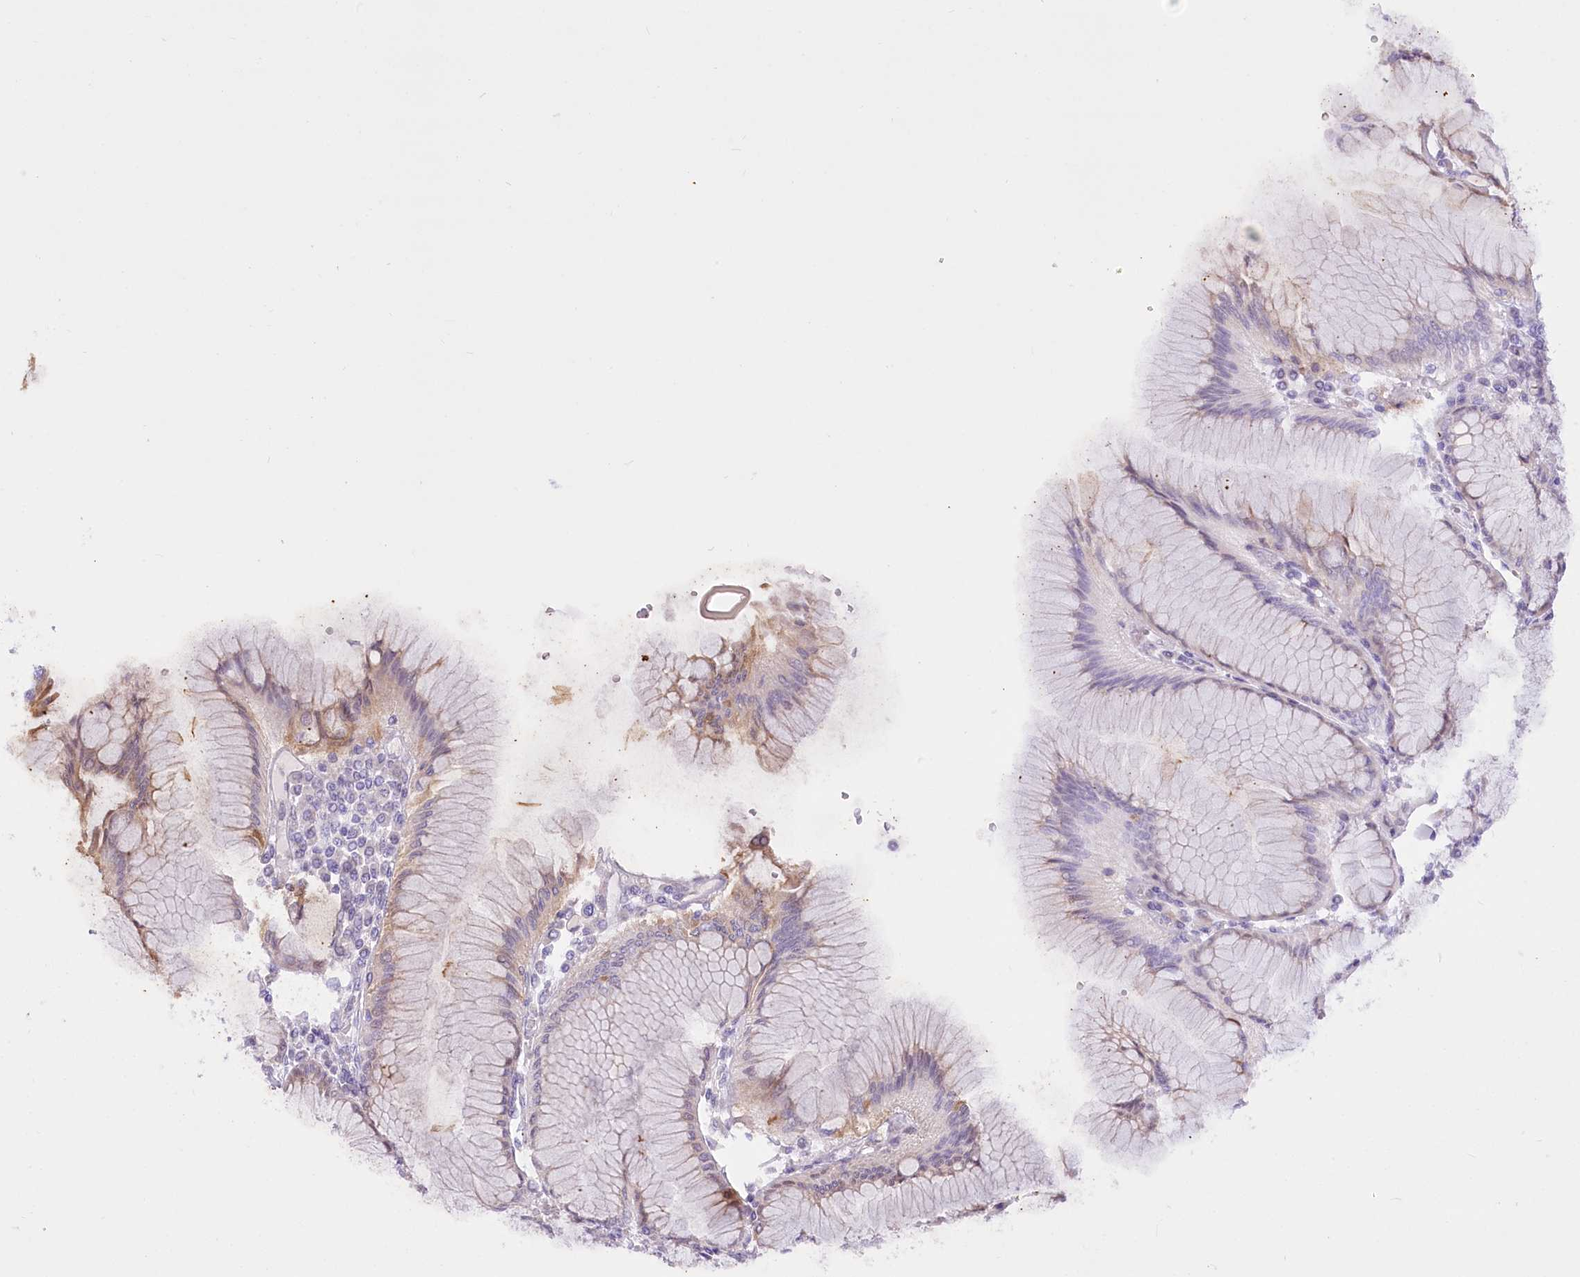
{"staining": {"intensity": "moderate", "quantity": "<25%", "location": "cytoplasmic/membranous,nuclear"}, "tissue": "stomach", "cell_type": "Glandular cells", "image_type": "normal", "snomed": [{"axis": "morphology", "description": "Normal tissue, NOS"}, {"axis": "topography", "description": "Stomach"}], "caption": "Stomach stained for a protein (brown) shows moderate cytoplasmic/membranous,nuclear positive expression in about <25% of glandular cells.", "gene": "BEND7", "patient": {"sex": "female", "age": 57}}